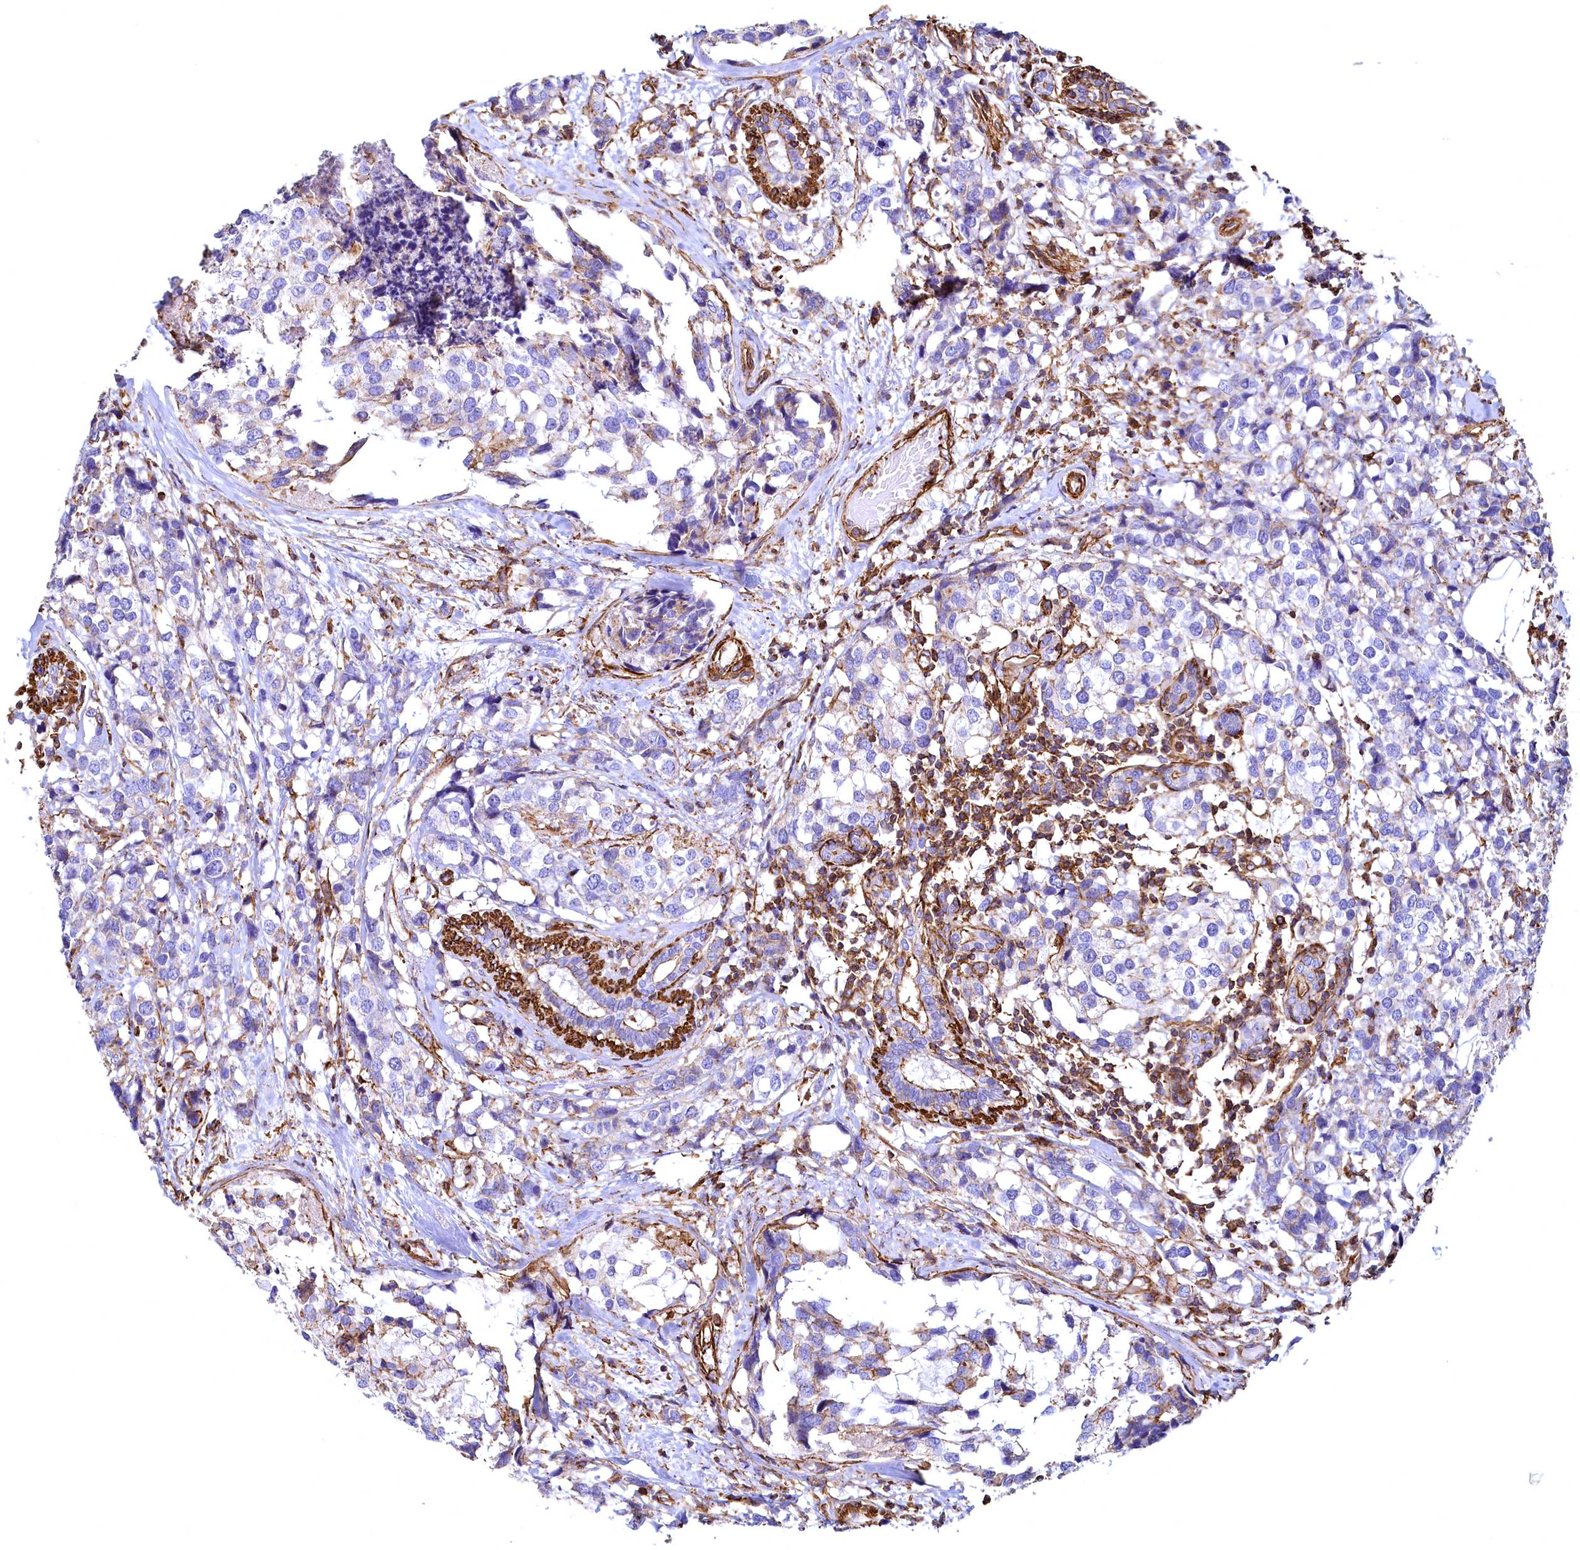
{"staining": {"intensity": "negative", "quantity": "none", "location": "none"}, "tissue": "breast cancer", "cell_type": "Tumor cells", "image_type": "cancer", "snomed": [{"axis": "morphology", "description": "Lobular carcinoma"}, {"axis": "topography", "description": "Breast"}], "caption": "This image is of breast lobular carcinoma stained with IHC to label a protein in brown with the nuclei are counter-stained blue. There is no staining in tumor cells.", "gene": "THBS1", "patient": {"sex": "female", "age": 59}}